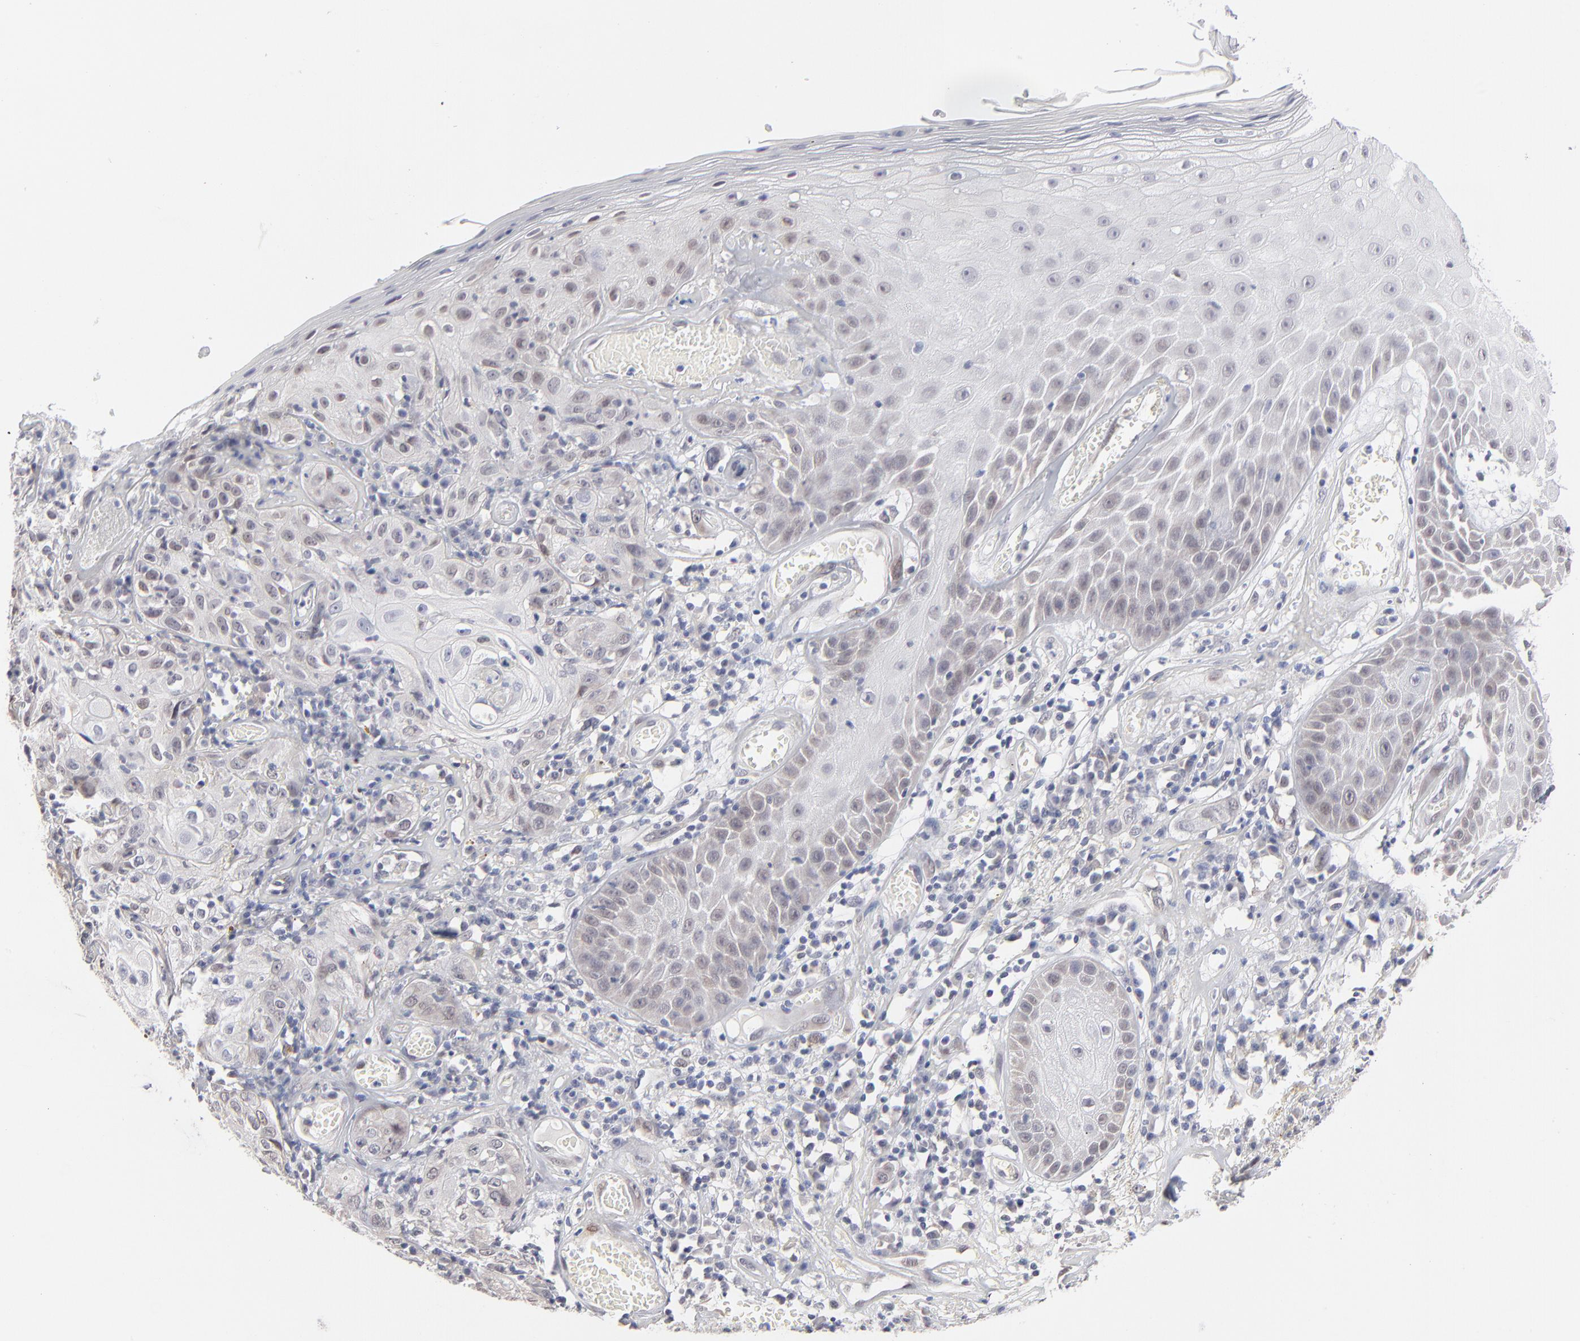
{"staining": {"intensity": "weak", "quantity": "25%-75%", "location": "nuclear"}, "tissue": "skin cancer", "cell_type": "Tumor cells", "image_type": "cancer", "snomed": [{"axis": "morphology", "description": "Squamous cell carcinoma, NOS"}, {"axis": "topography", "description": "Skin"}], "caption": "Skin squamous cell carcinoma stained with a brown dye demonstrates weak nuclear positive staining in approximately 25%-75% of tumor cells.", "gene": "RBM3", "patient": {"sex": "male", "age": 65}}